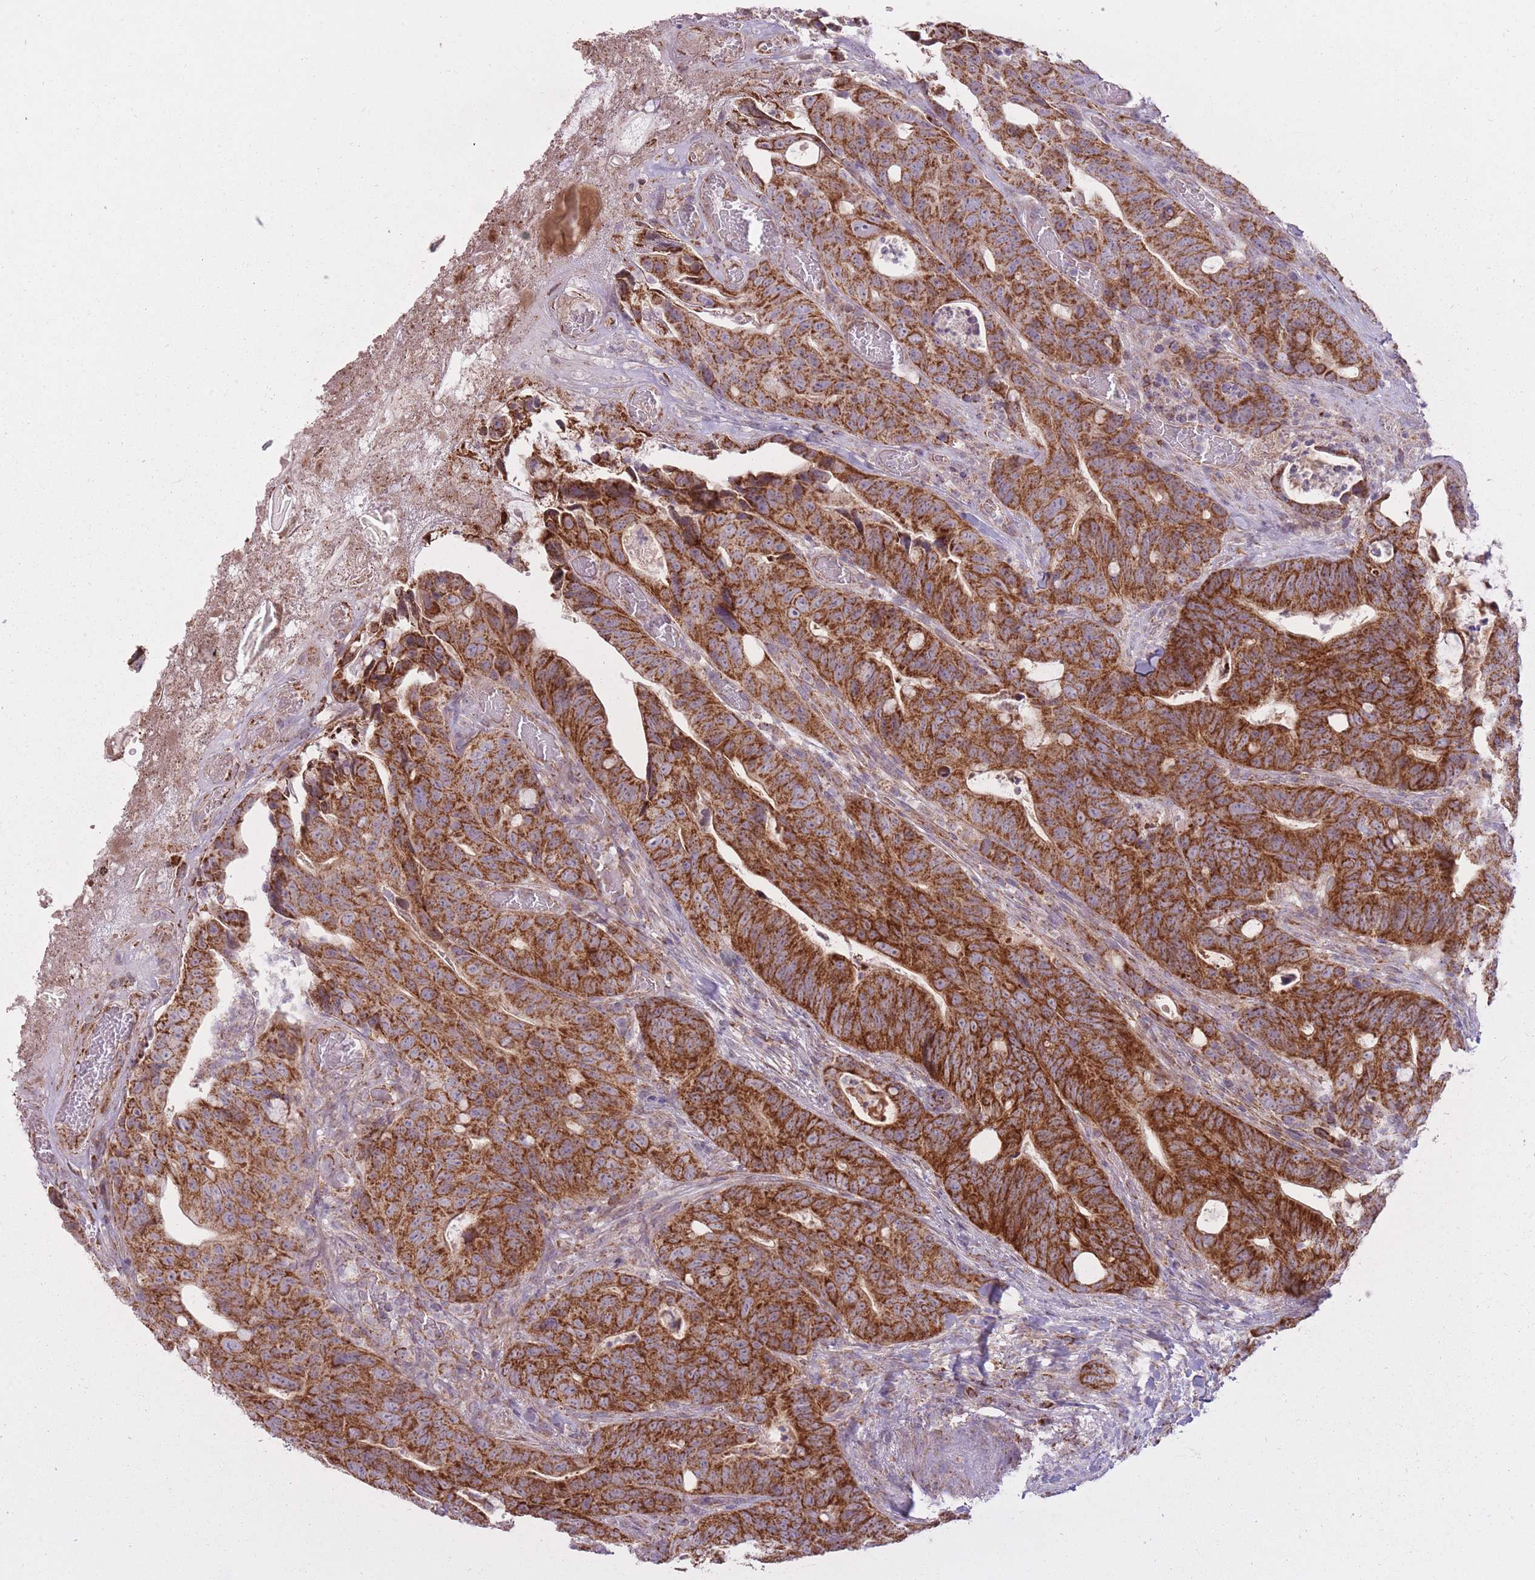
{"staining": {"intensity": "strong", "quantity": ">75%", "location": "cytoplasmic/membranous"}, "tissue": "colorectal cancer", "cell_type": "Tumor cells", "image_type": "cancer", "snomed": [{"axis": "morphology", "description": "Adenocarcinoma, NOS"}, {"axis": "topography", "description": "Colon"}], "caption": "The immunohistochemical stain labels strong cytoplasmic/membranous expression in tumor cells of adenocarcinoma (colorectal) tissue. Nuclei are stained in blue.", "gene": "LIN7C", "patient": {"sex": "female", "age": 82}}